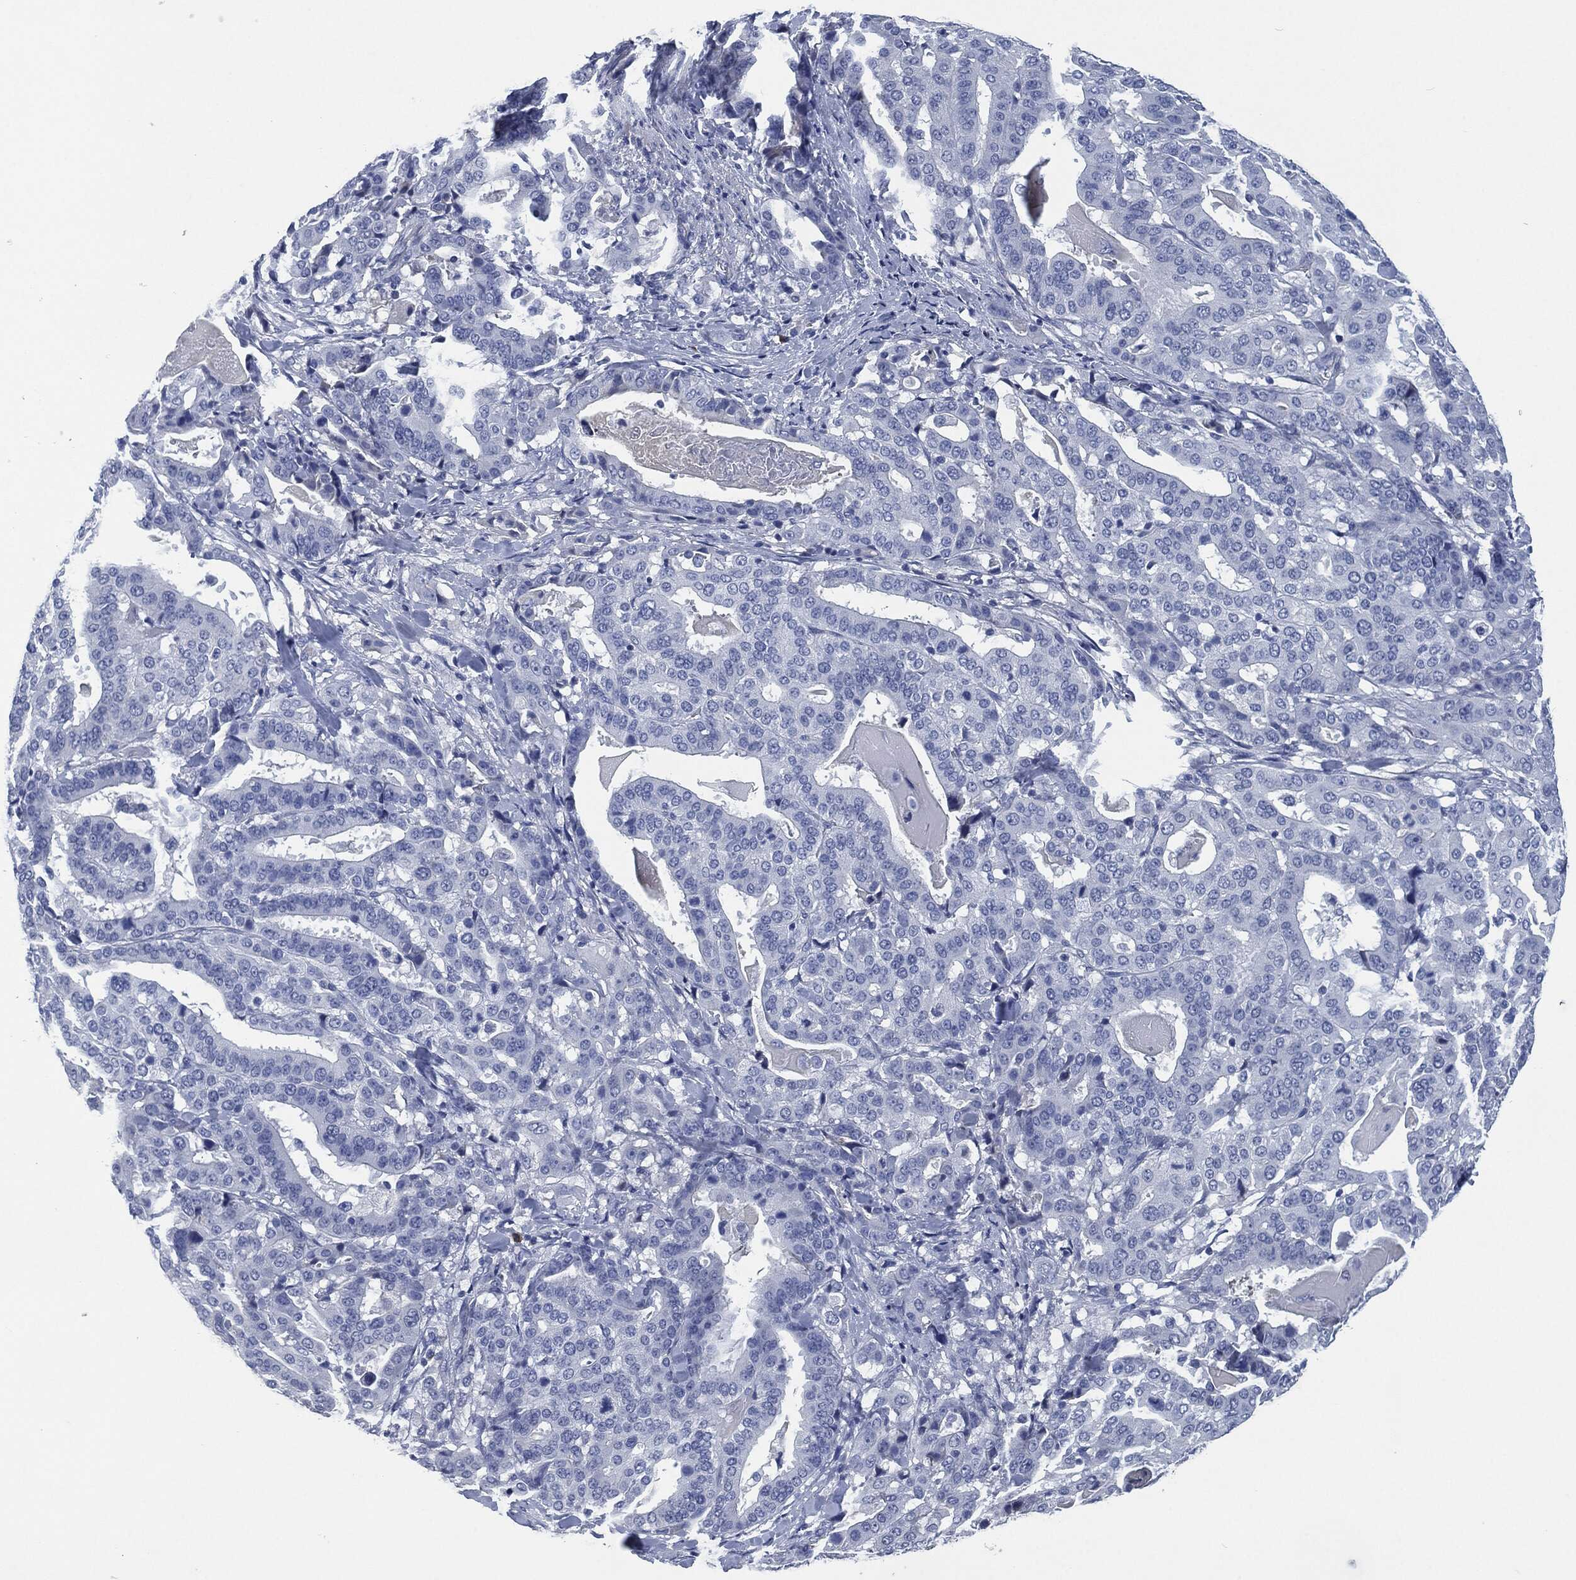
{"staining": {"intensity": "negative", "quantity": "none", "location": "none"}, "tissue": "stomach cancer", "cell_type": "Tumor cells", "image_type": "cancer", "snomed": [{"axis": "morphology", "description": "Adenocarcinoma, NOS"}, {"axis": "topography", "description": "Stomach"}], "caption": "This is a image of immunohistochemistry staining of stomach adenocarcinoma, which shows no positivity in tumor cells.", "gene": "CD27", "patient": {"sex": "male", "age": 48}}